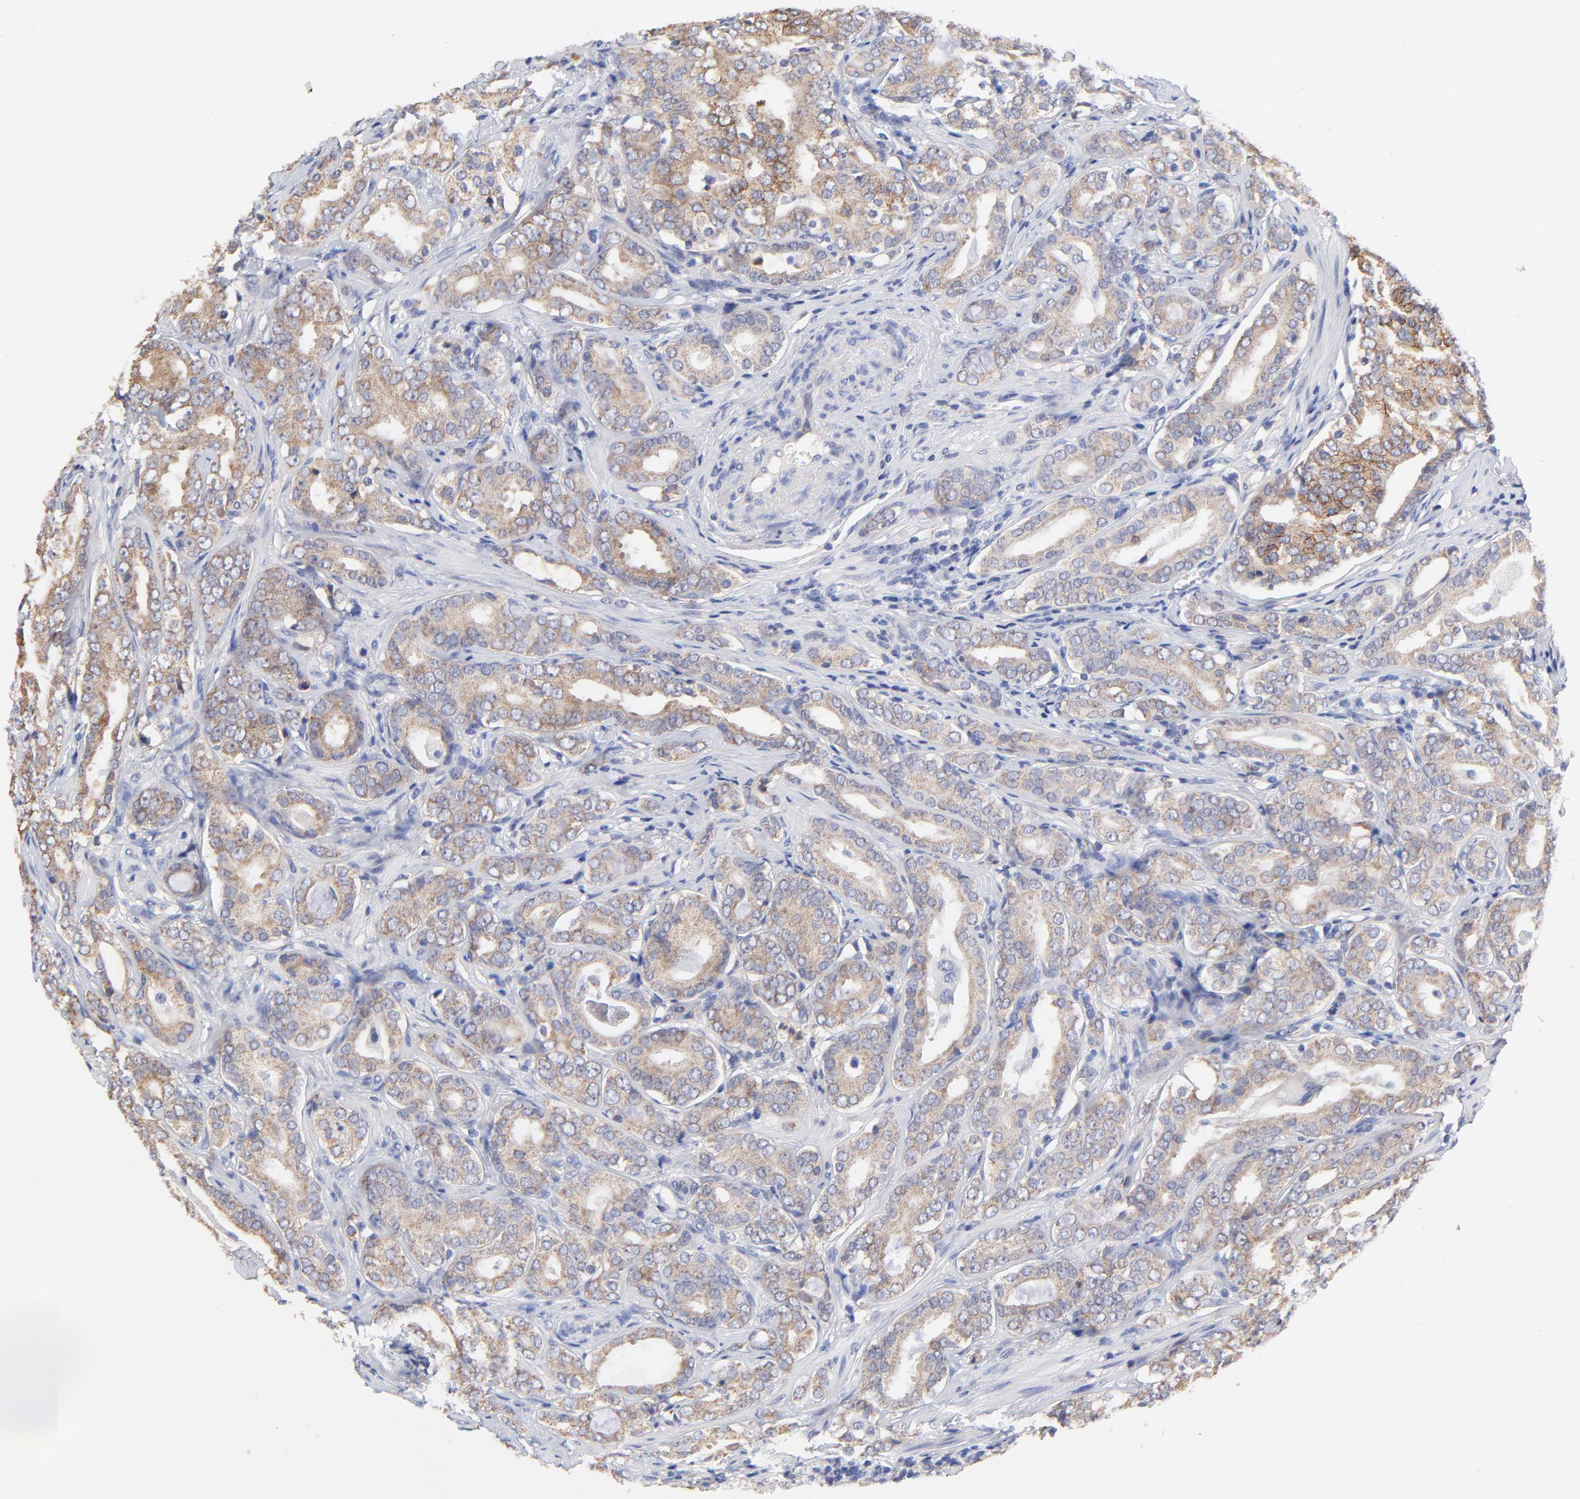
{"staining": {"intensity": "moderate", "quantity": "25%-75%", "location": "cytoplasmic/membranous"}, "tissue": "prostate cancer", "cell_type": "Tumor cells", "image_type": "cancer", "snomed": [{"axis": "morphology", "description": "Adenocarcinoma, Low grade"}, {"axis": "topography", "description": "Prostate"}], "caption": "Immunohistochemical staining of human prostate low-grade adenocarcinoma shows moderate cytoplasmic/membranous protein positivity in approximately 25%-75% of tumor cells.", "gene": "PTK7", "patient": {"sex": "male", "age": 59}}